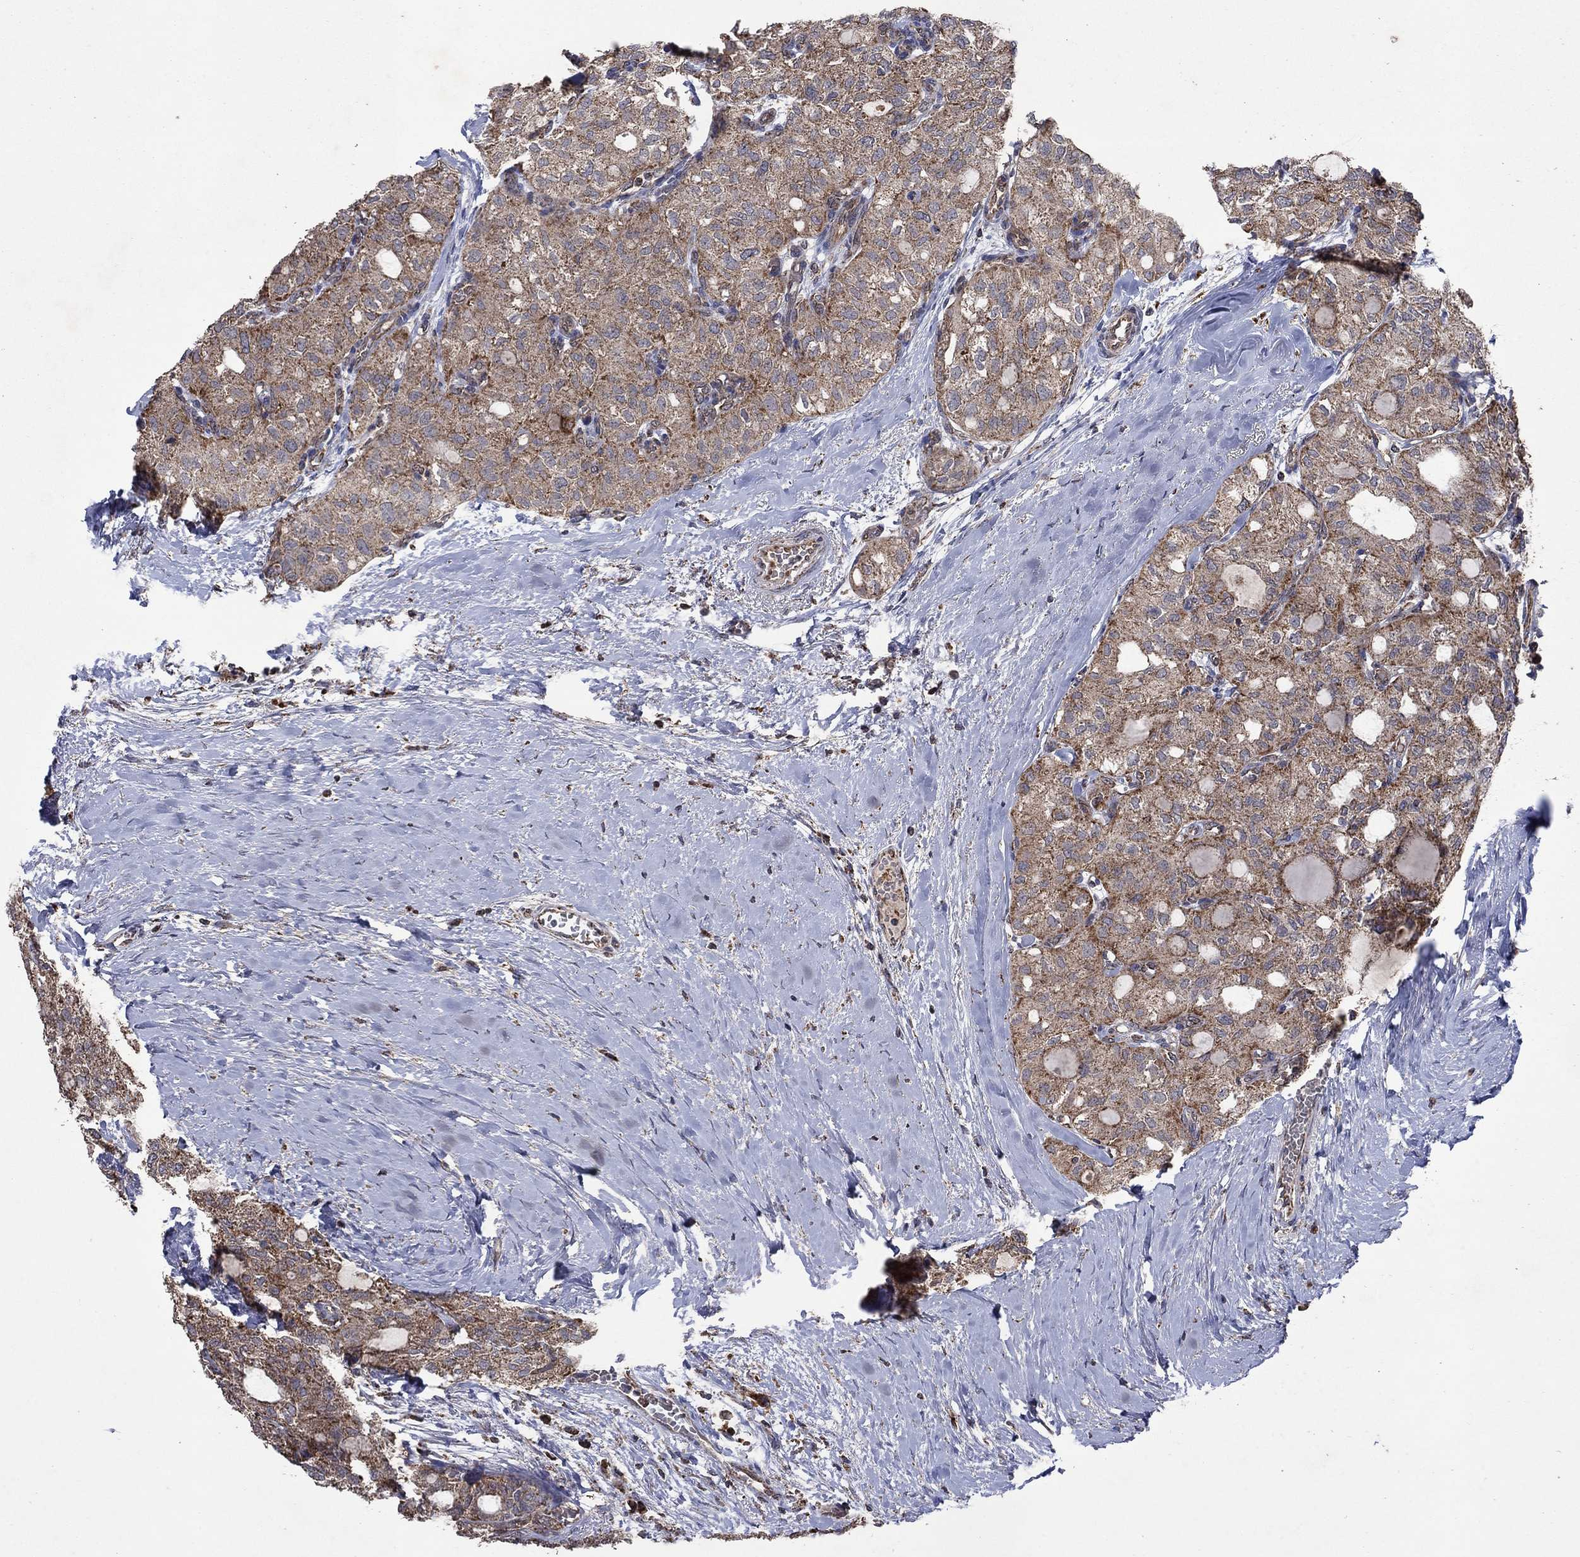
{"staining": {"intensity": "weak", "quantity": ">75%", "location": "cytoplasmic/membranous"}, "tissue": "thyroid cancer", "cell_type": "Tumor cells", "image_type": "cancer", "snomed": [{"axis": "morphology", "description": "Follicular adenoma carcinoma, NOS"}, {"axis": "topography", "description": "Thyroid gland"}], "caption": "This image shows thyroid cancer (follicular adenoma carcinoma) stained with immunohistochemistry to label a protein in brown. The cytoplasmic/membranous of tumor cells show weak positivity for the protein. Nuclei are counter-stained blue.", "gene": "DPH1", "patient": {"sex": "male", "age": 75}}